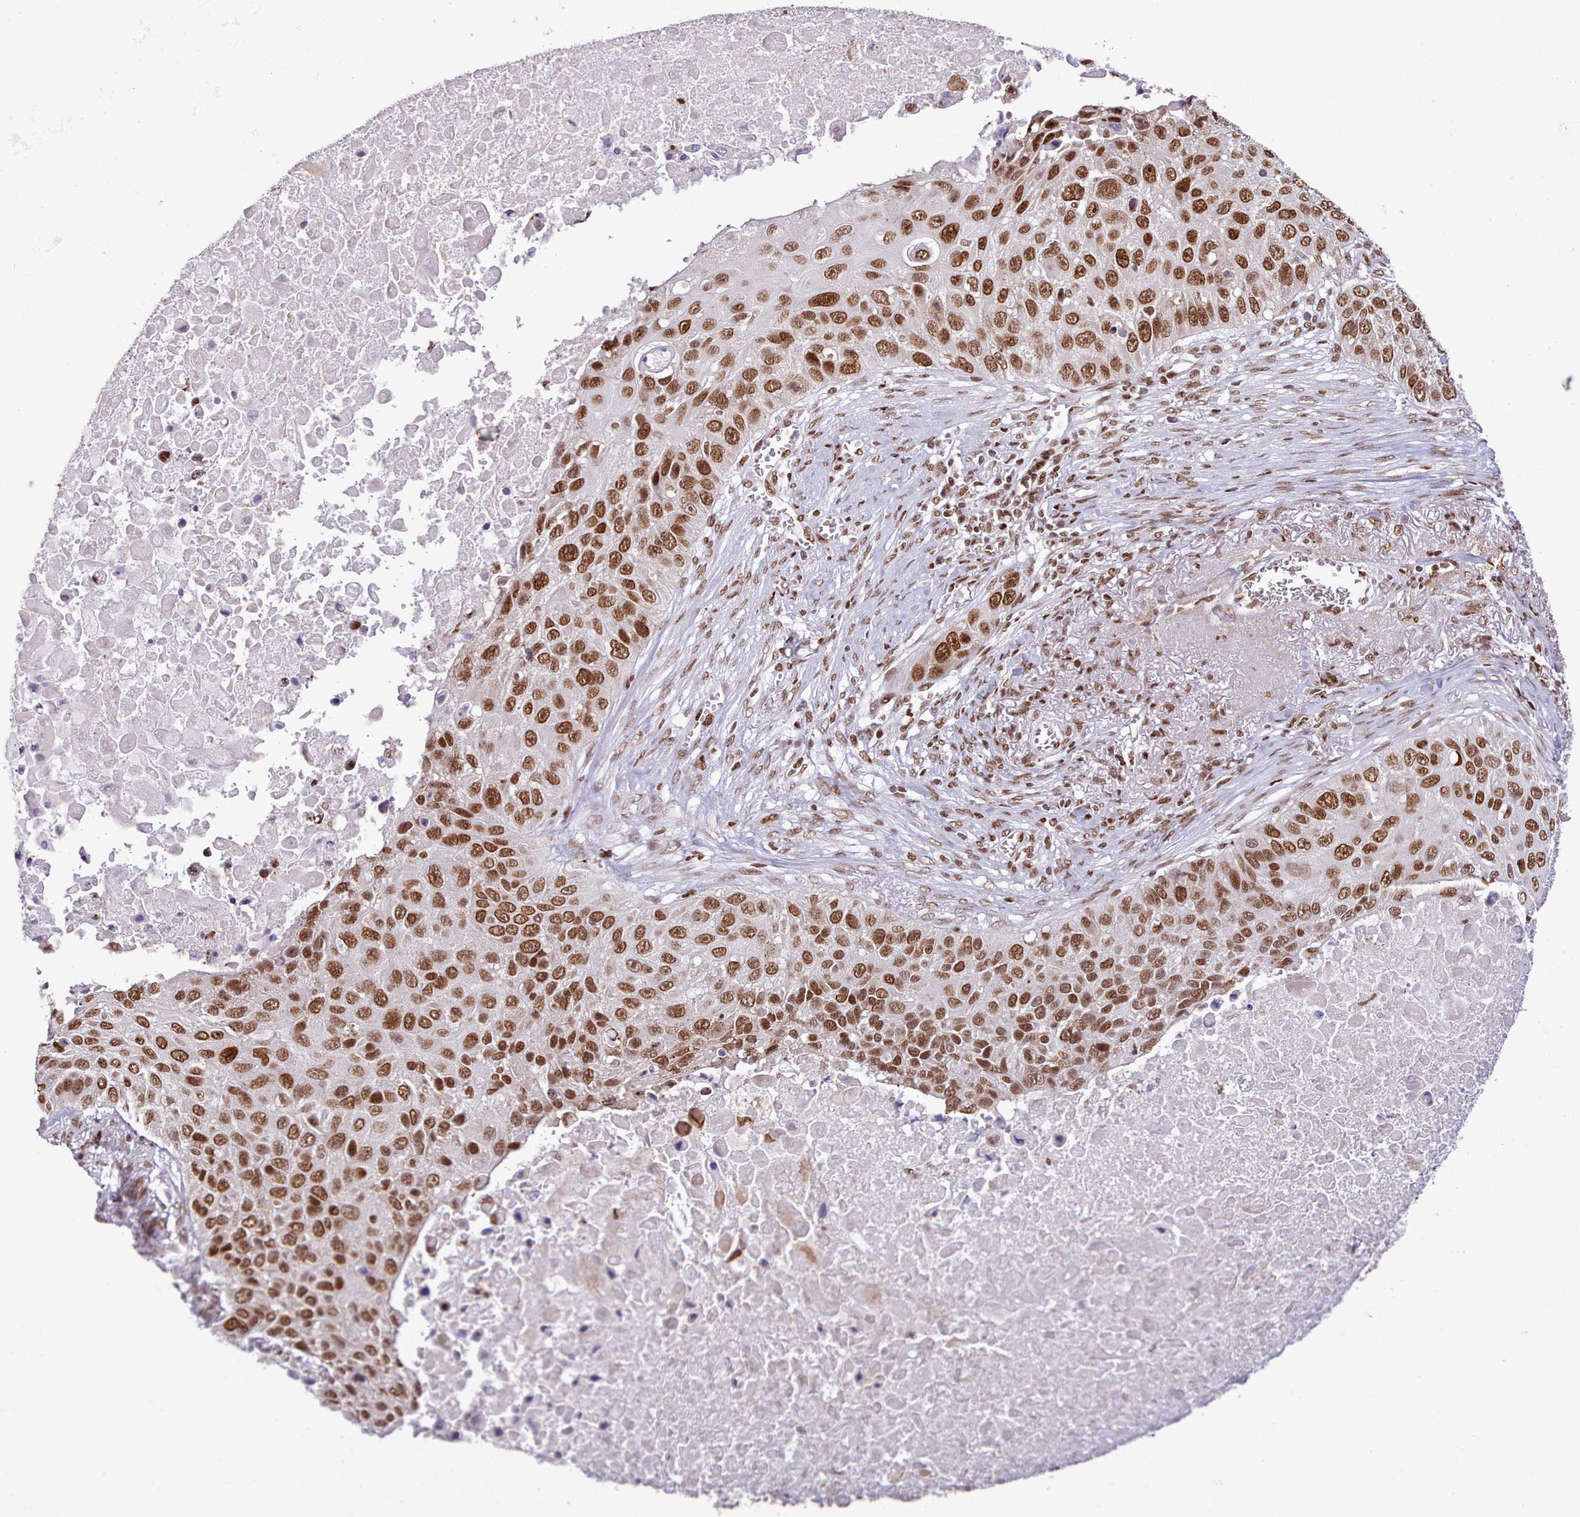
{"staining": {"intensity": "strong", "quantity": ">75%", "location": "nuclear"}, "tissue": "lung cancer", "cell_type": "Tumor cells", "image_type": "cancer", "snomed": [{"axis": "morphology", "description": "Squamous cell carcinoma, NOS"}, {"axis": "topography", "description": "Lung"}], "caption": "Protein staining demonstrates strong nuclear staining in about >75% of tumor cells in squamous cell carcinoma (lung).", "gene": "TAF15", "patient": {"sex": "male", "age": 66}}